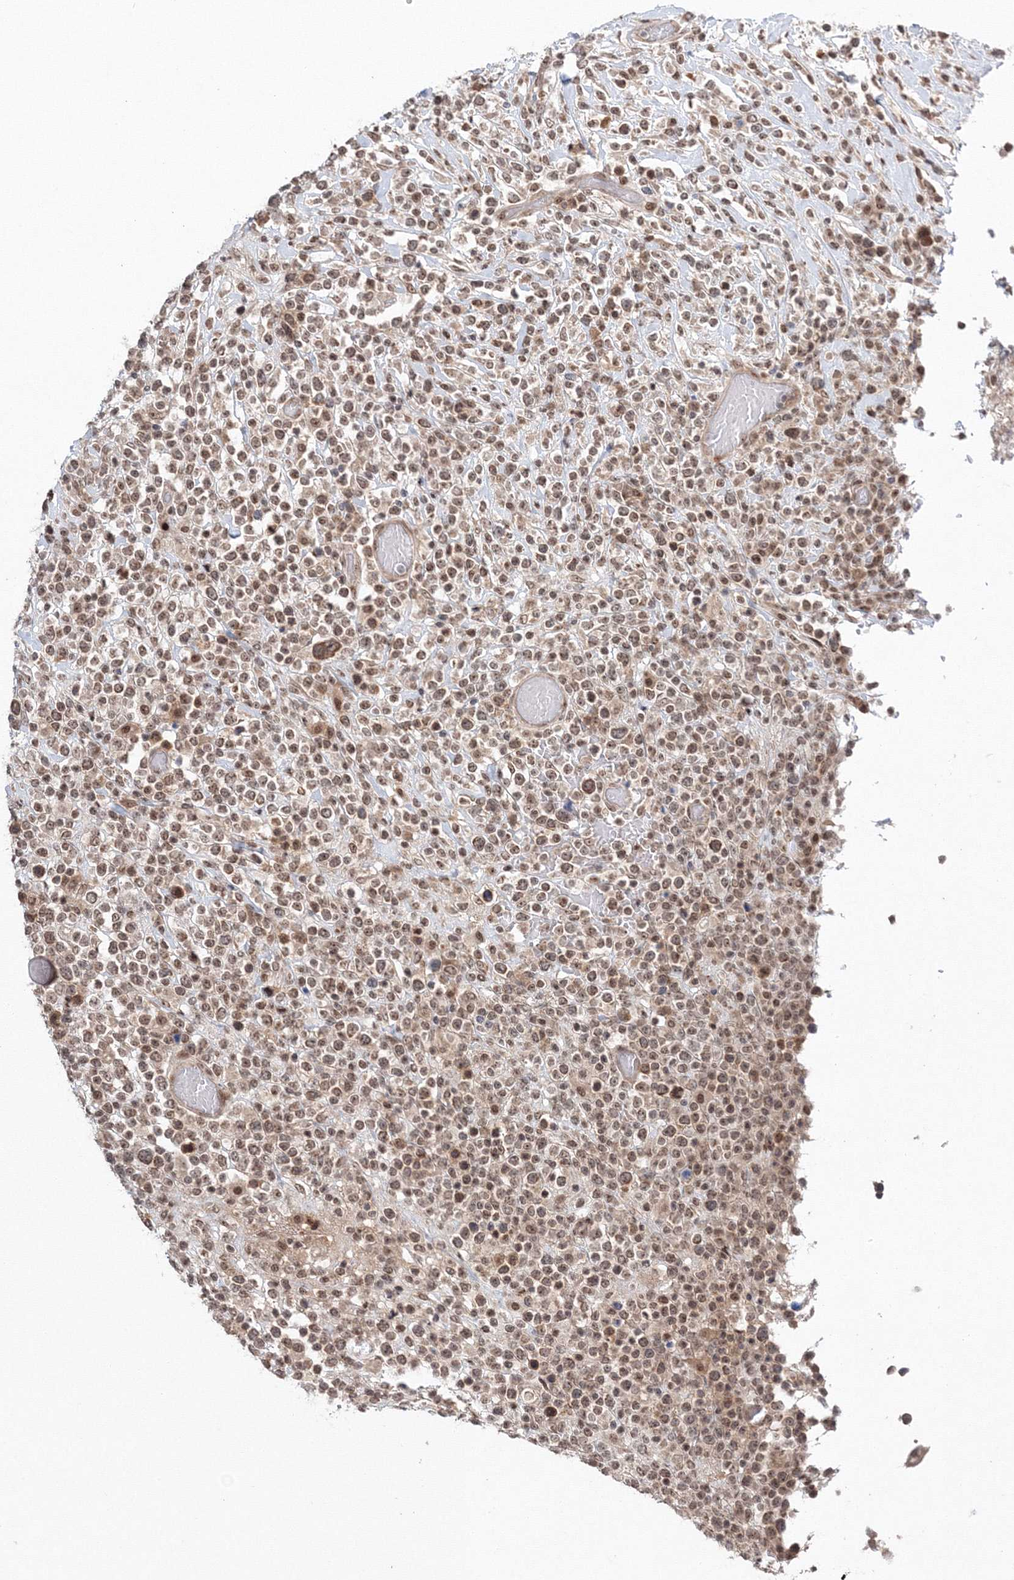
{"staining": {"intensity": "moderate", "quantity": ">75%", "location": "cytoplasmic/membranous,nuclear"}, "tissue": "lymphoma", "cell_type": "Tumor cells", "image_type": "cancer", "snomed": [{"axis": "morphology", "description": "Malignant lymphoma, non-Hodgkin's type, High grade"}, {"axis": "topography", "description": "Colon"}], "caption": "High-power microscopy captured an immunohistochemistry image of malignant lymphoma, non-Hodgkin's type (high-grade), revealing moderate cytoplasmic/membranous and nuclear expression in approximately >75% of tumor cells.", "gene": "NOA1", "patient": {"sex": "female", "age": 53}}